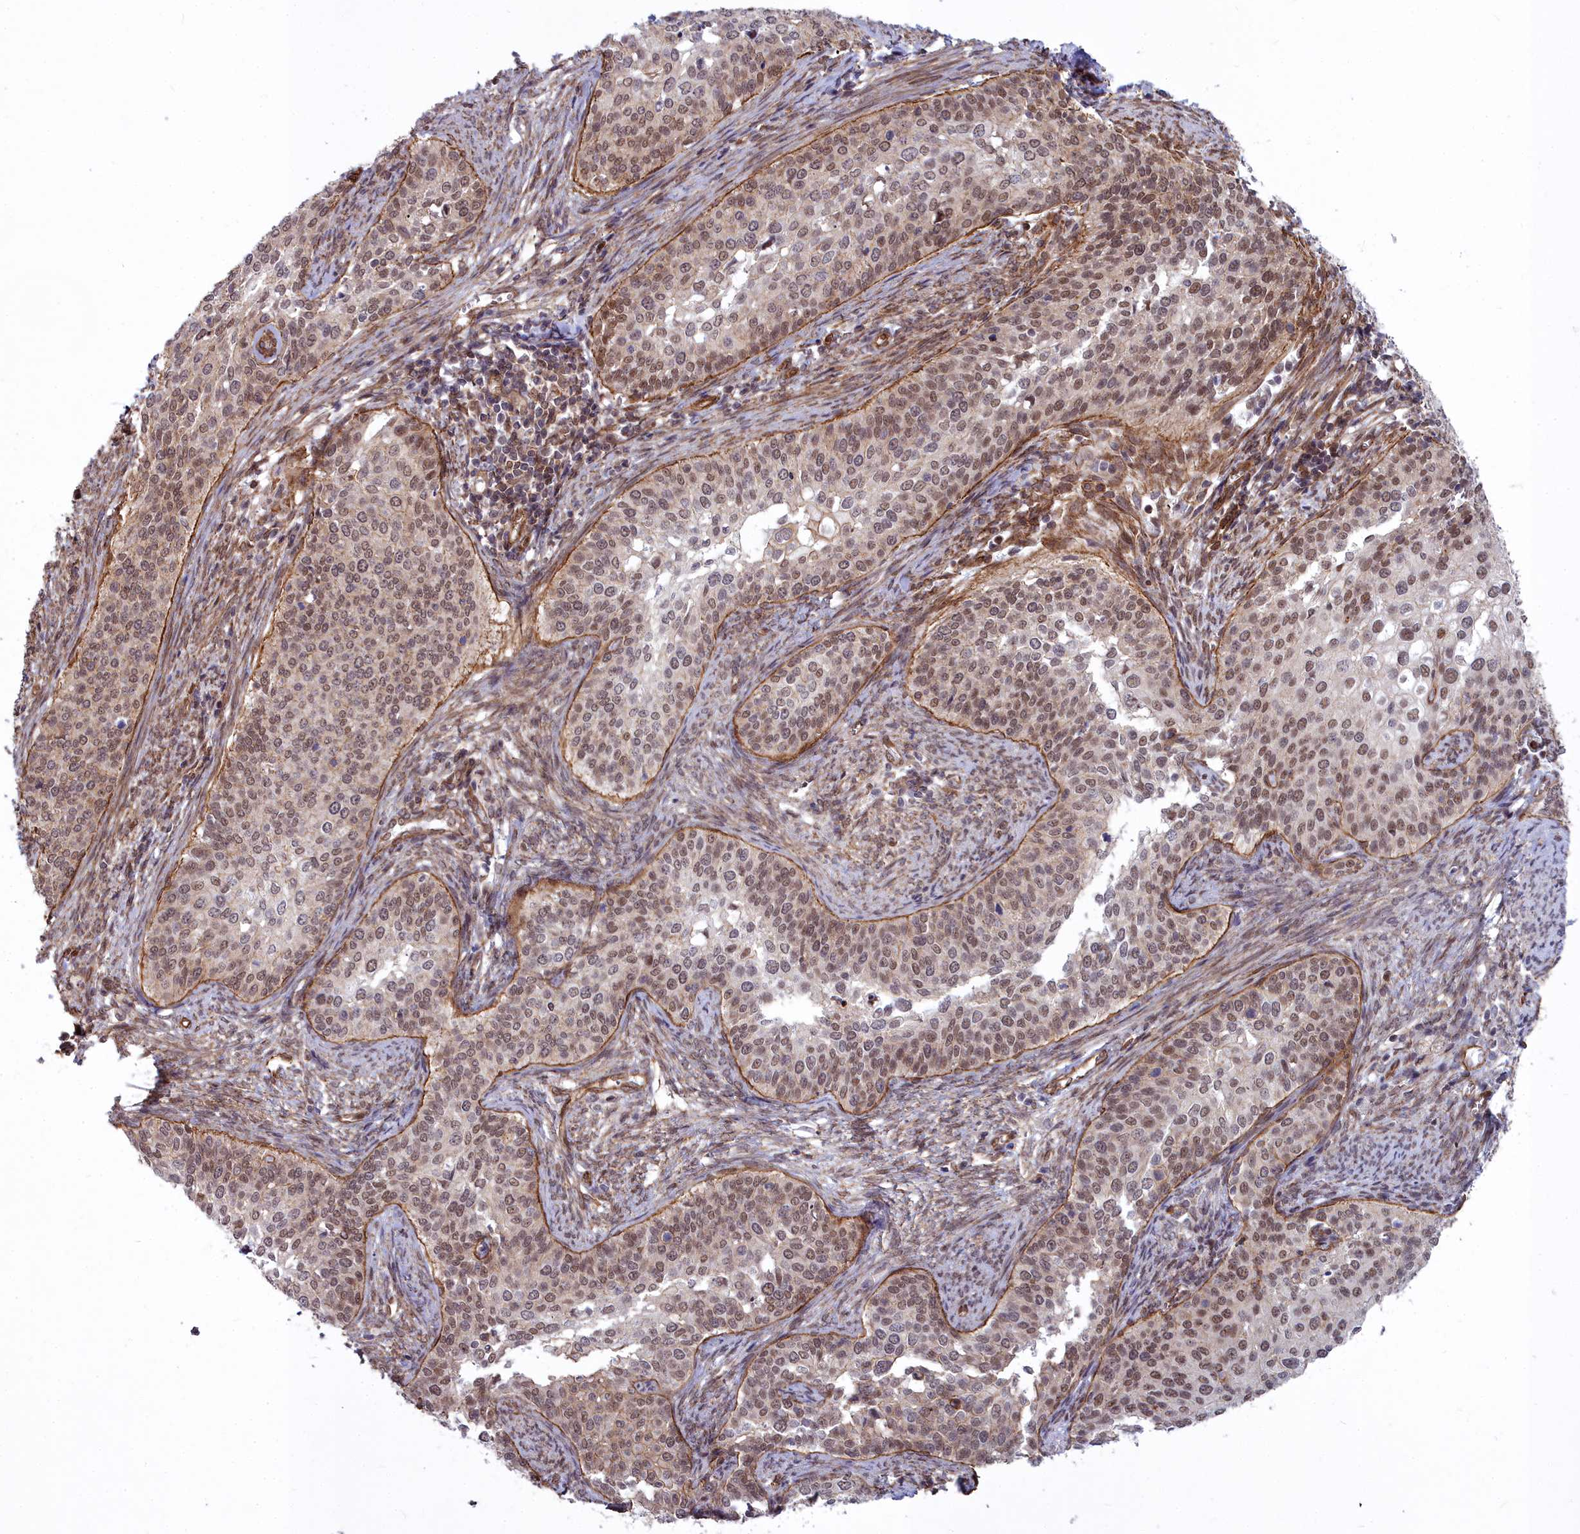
{"staining": {"intensity": "weak", "quantity": "25%-75%", "location": "nuclear"}, "tissue": "cervical cancer", "cell_type": "Tumor cells", "image_type": "cancer", "snomed": [{"axis": "morphology", "description": "Squamous cell carcinoma, NOS"}, {"axis": "topography", "description": "Cervix"}], "caption": "Protein expression by IHC reveals weak nuclear positivity in approximately 25%-75% of tumor cells in squamous cell carcinoma (cervical).", "gene": "YJU2", "patient": {"sex": "female", "age": 44}}